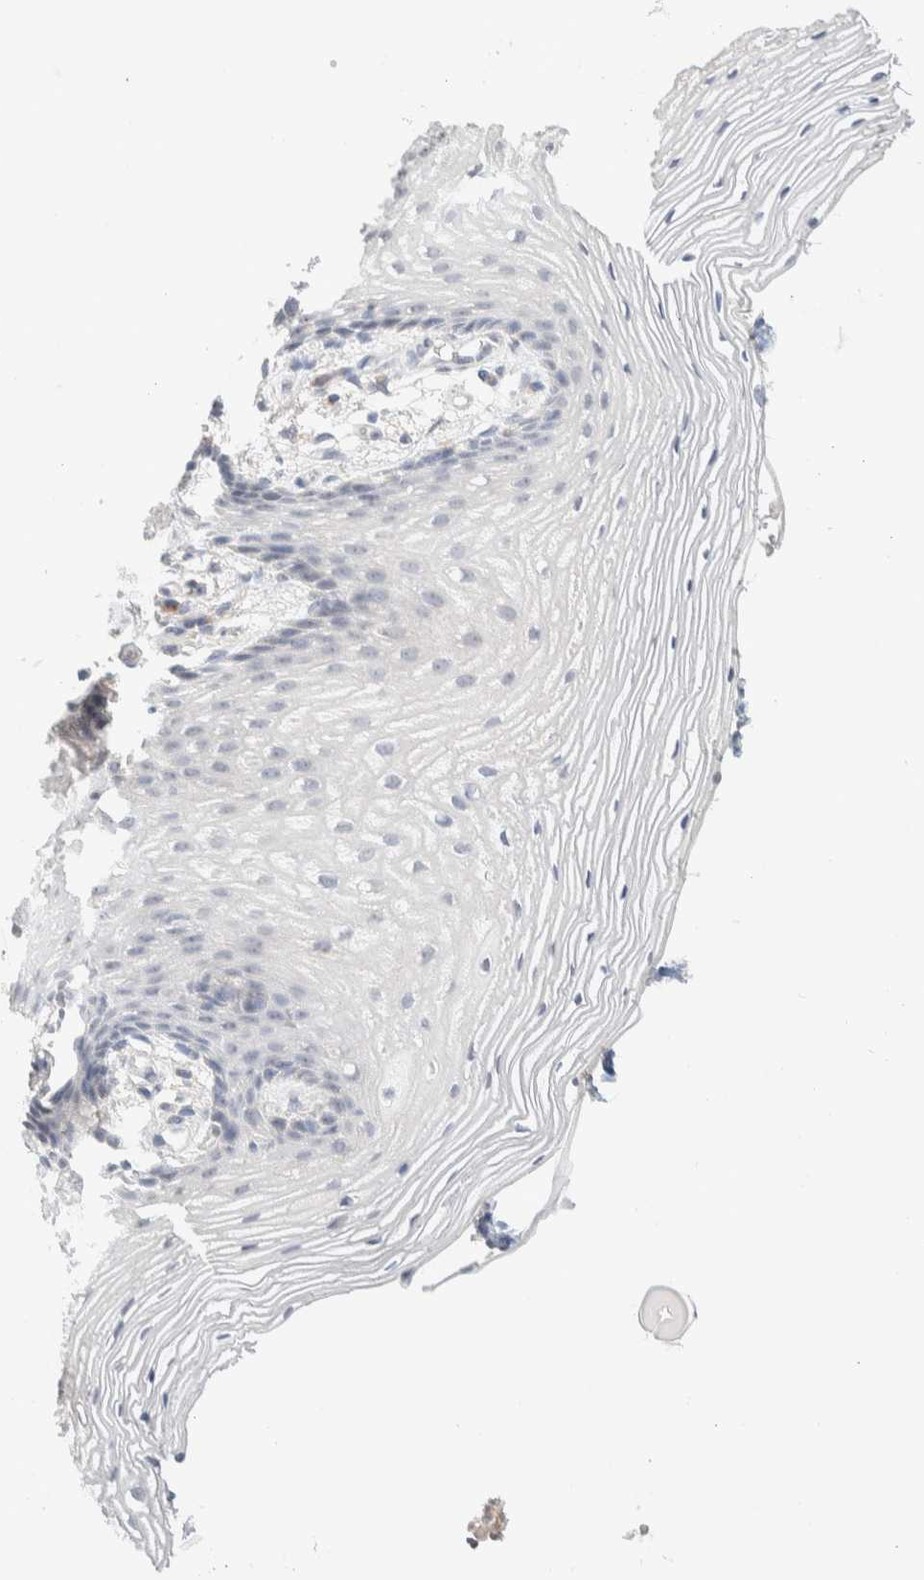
{"staining": {"intensity": "negative", "quantity": "none", "location": "none"}, "tissue": "vagina", "cell_type": "Squamous epithelial cells", "image_type": "normal", "snomed": [{"axis": "morphology", "description": "Normal tissue, NOS"}, {"axis": "topography", "description": "Vagina"}], "caption": "The photomicrograph demonstrates no staining of squamous epithelial cells in normal vagina.", "gene": "HDHD3", "patient": {"sex": "female", "age": 60}}